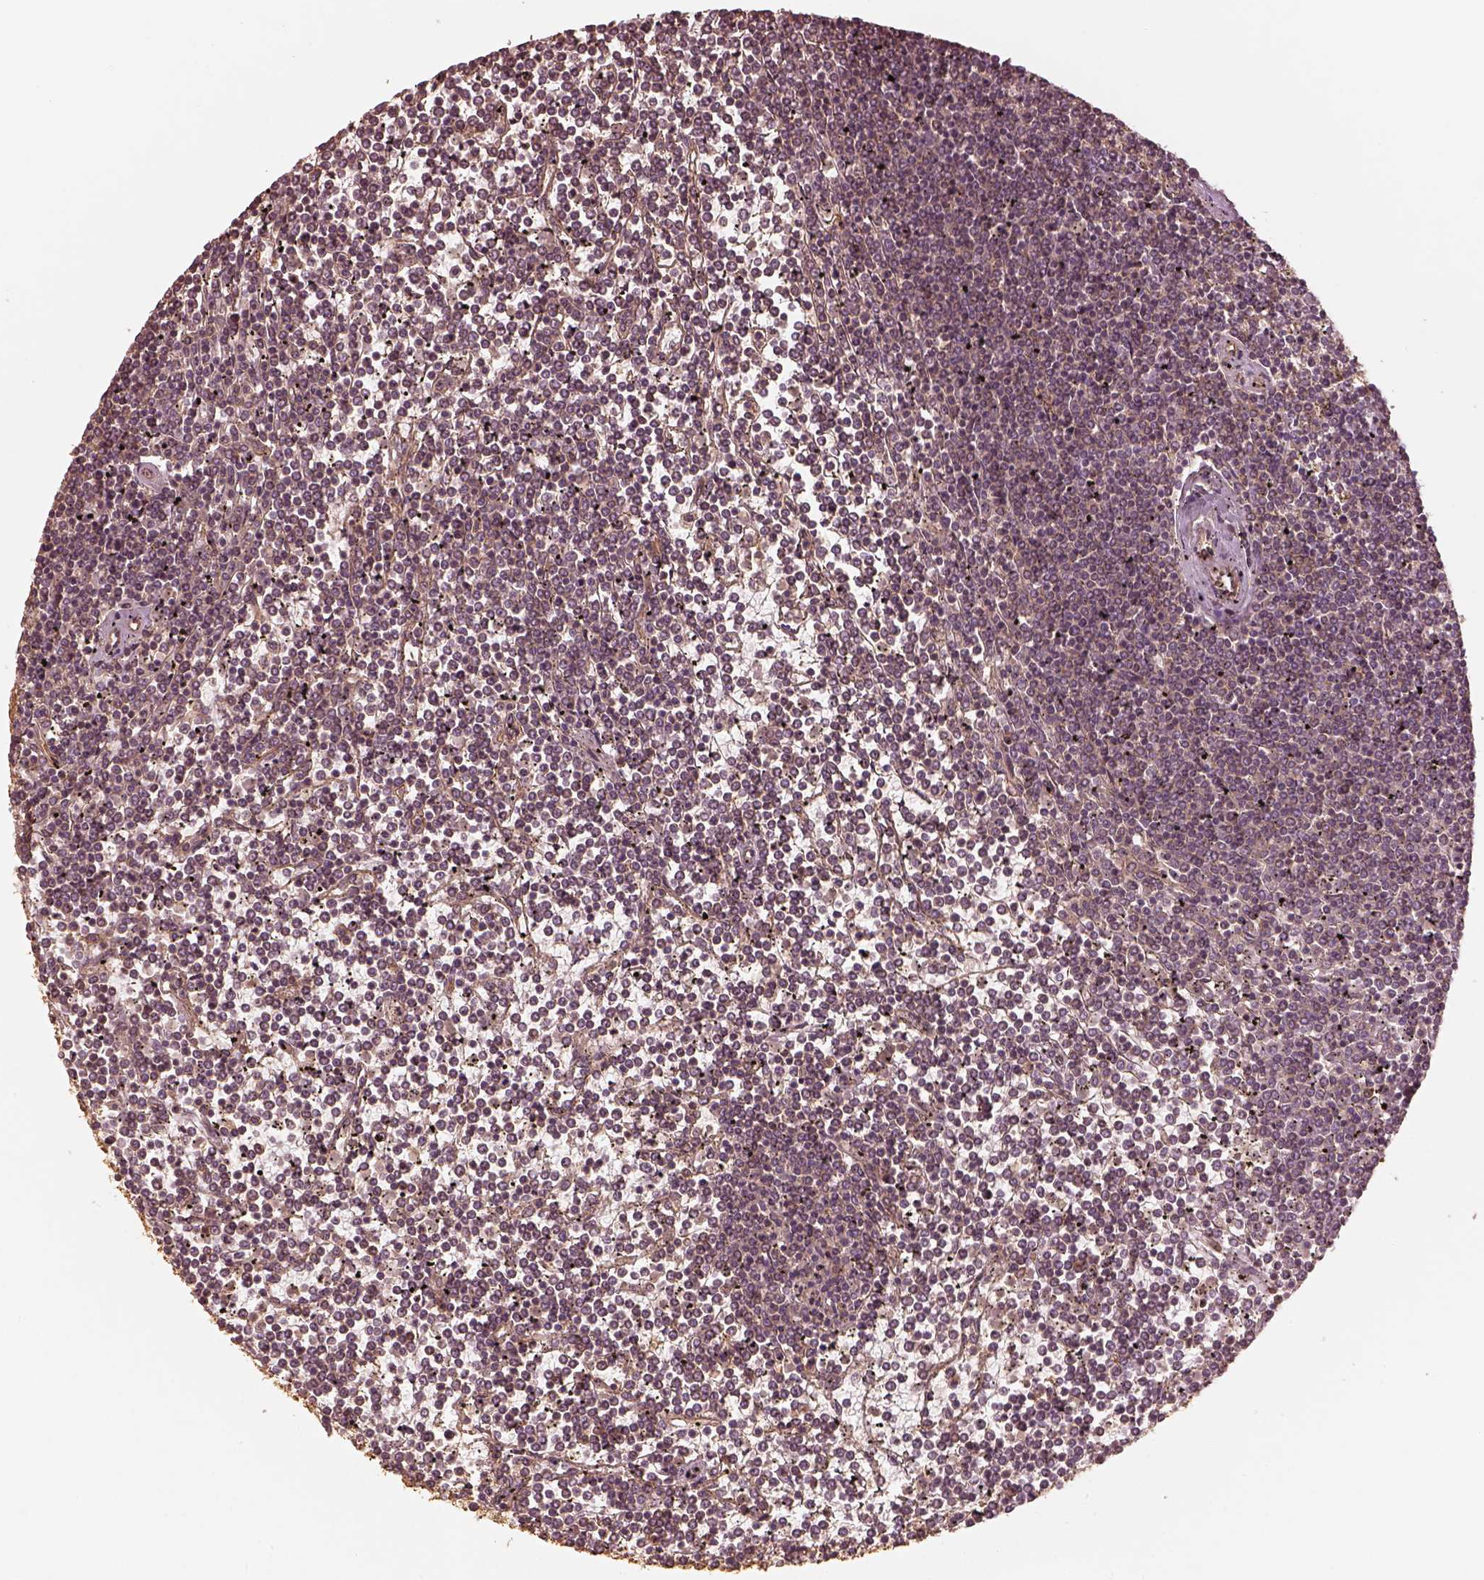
{"staining": {"intensity": "negative", "quantity": "none", "location": "none"}, "tissue": "lymphoma", "cell_type": "Tumor cells", "image_type": "cancer", "snomed": [{"axis": "morphology", "description": "Malignant lymphoma, non-Hodgkin's type, Low grade"}, {"axis": "topography", "description": "Spleen"}], "caption": "The micrograph exhibits no significant expression in tumor cells of low-grade malignant lymphoma, non-Hodgkin's type. The staining was performed using DAB (3,3'-diaminobenzidine) to visualize the protein expression in brown, while the nuclei were stained in blue with hematoxylin (Magnification: 20x).", "gene": "WDR7", "patient": {"sex": "female", "age": 19}}